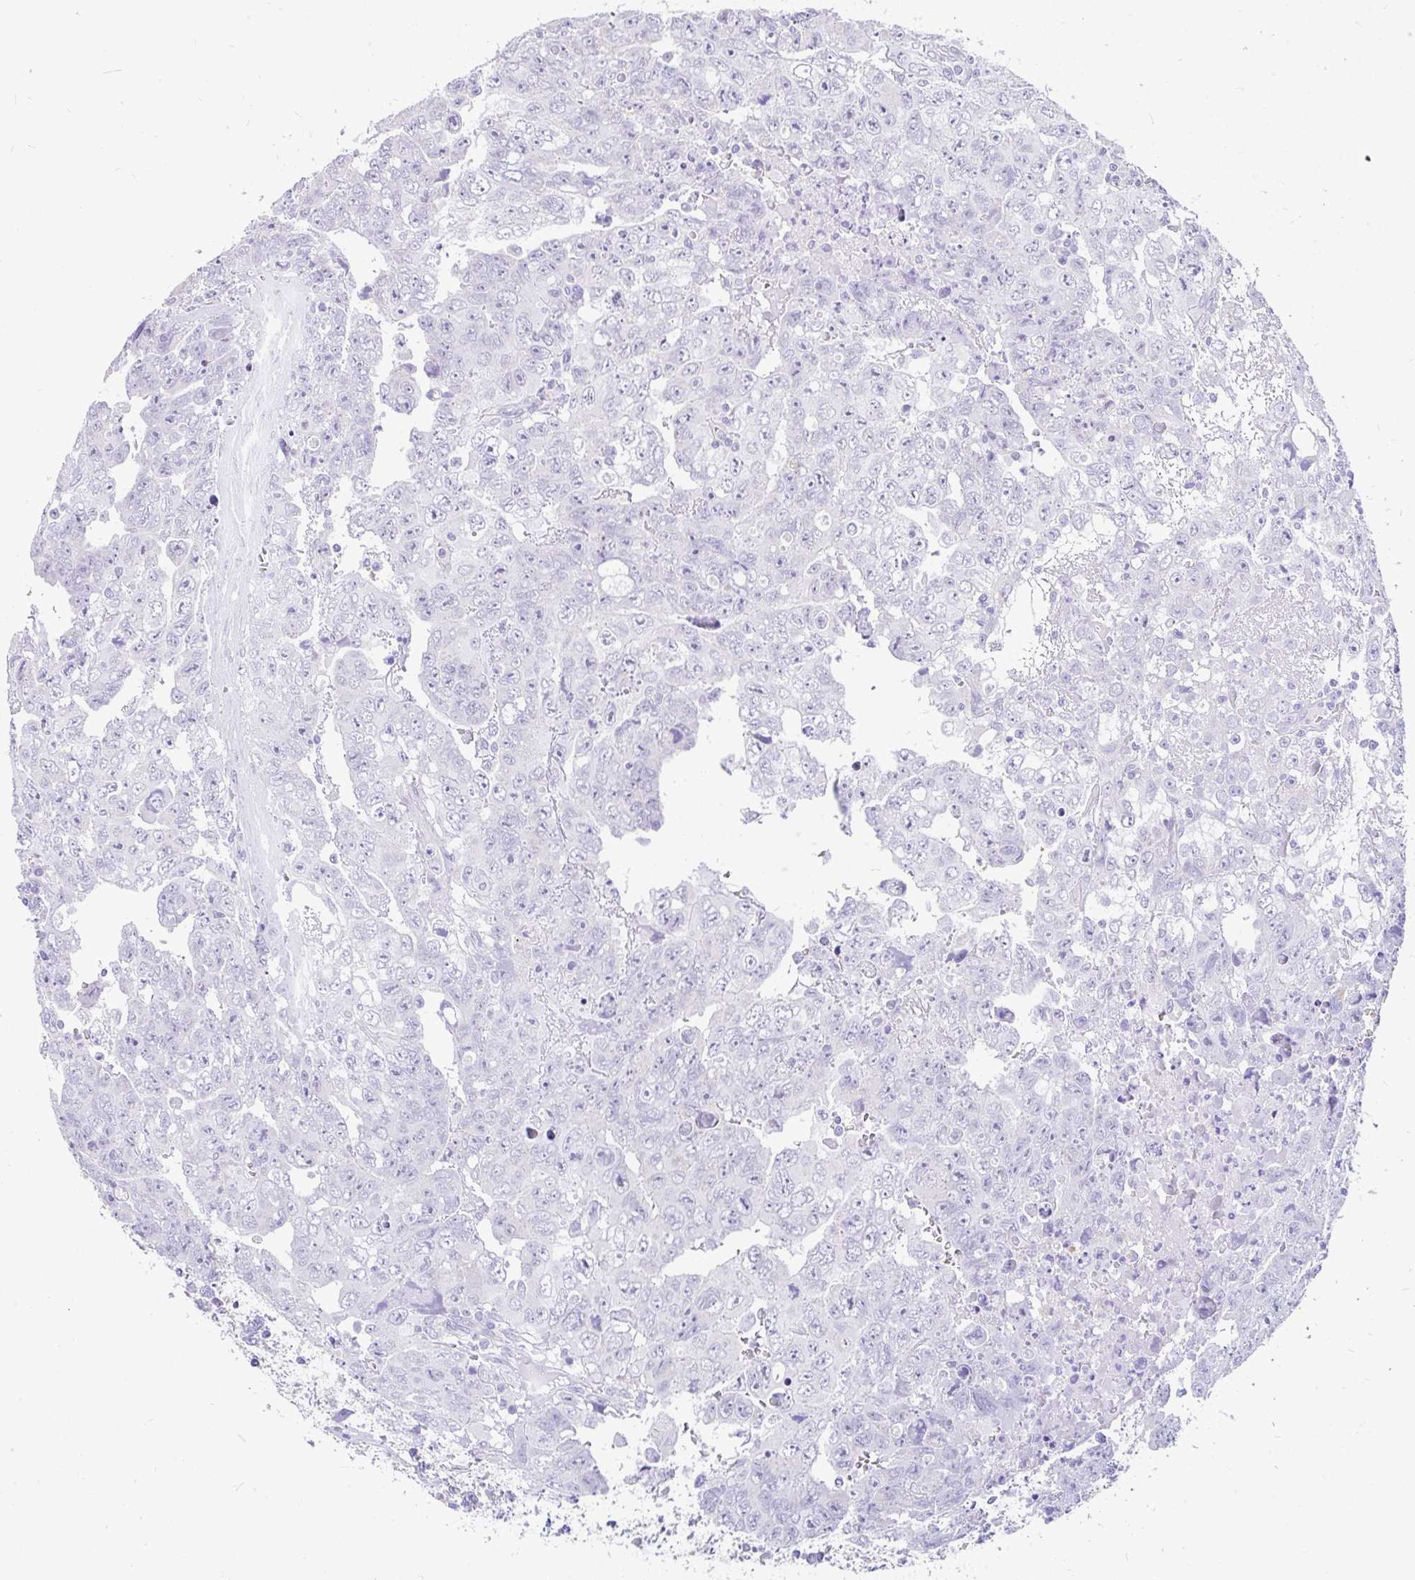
{"staining": {"intensity": "negative", "quantity": "none", "location": "none"}, "tissue": "testis cancer", "cell_type": "Tumor cells", "image_type": "cancer", "snomed": [{"axis": "morphology", "description": "Carcinoma, Embryonal, NOS"}, {"axis": "topography", "description": "Testis"}], "caption": "Tumor cells show no significant protein expression in embryonal carcinoma (testis). The staining was performed using DAB to visualize the protein expression in brown, while the nuclei were stained in blue with hematoxylin (Magnification: 20x).", "gene": "INTS5", "patient": {"sex": "male", "age": 24}}